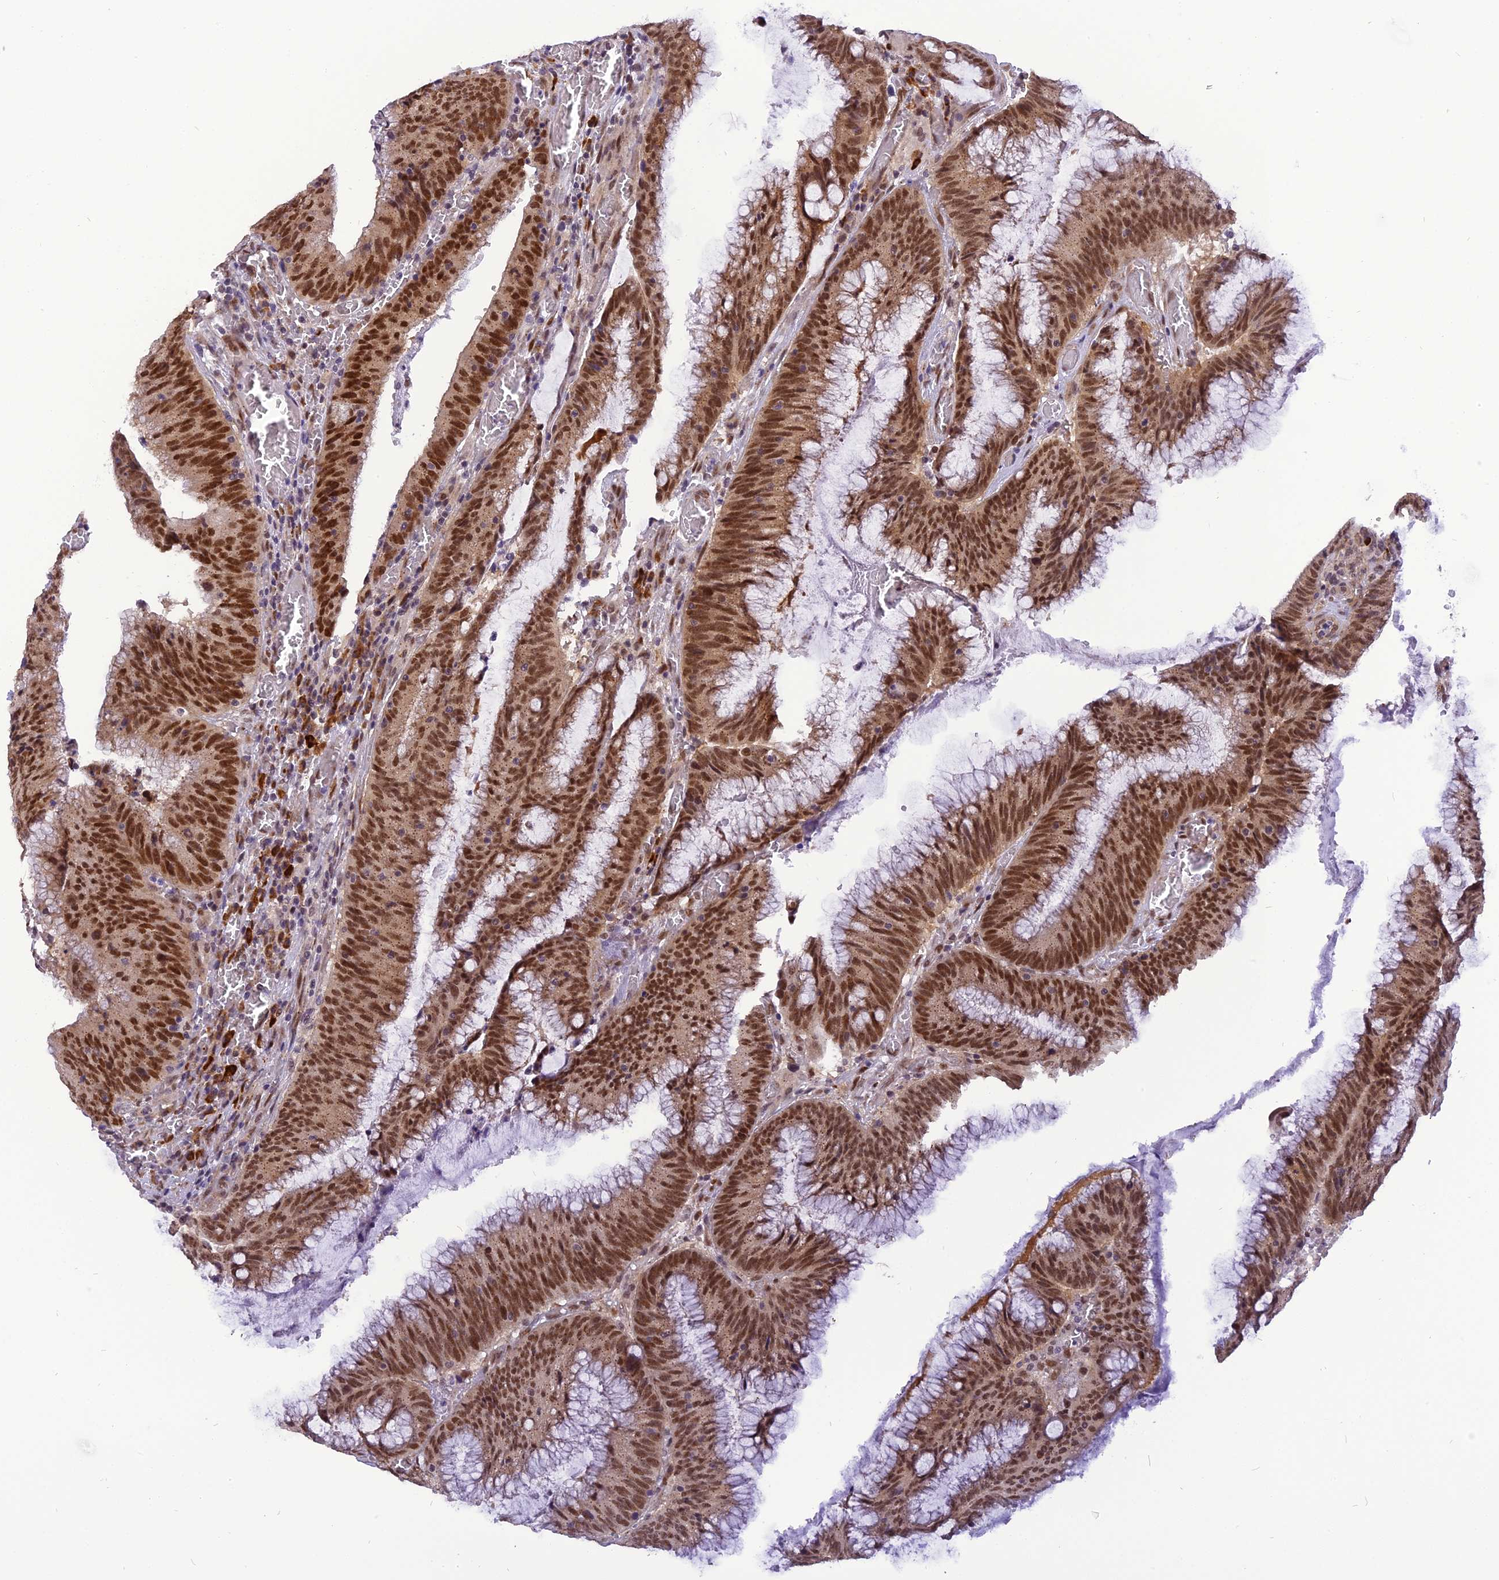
{"staining": {"intensity": "strong", "quantity": ">75%", "location": "nuclear"}, "tissue": "colorectal cancer", "cell_type": "Tumor cells", "image_type": "cancer", "snomed": [{"axis": "morphology", "description": "Adenocarcinoma, NOS"}, {"axis": "topography", "description": "Rectum"}], "caption": "A photomicrograph showing strong nuclear staining in about >75% of tumor cells in colorectal cancer, as visualized by brown immunohistochemical staining.", "gene": "IRF2BP1", "patient": {"sex": "female", "age": 77}}